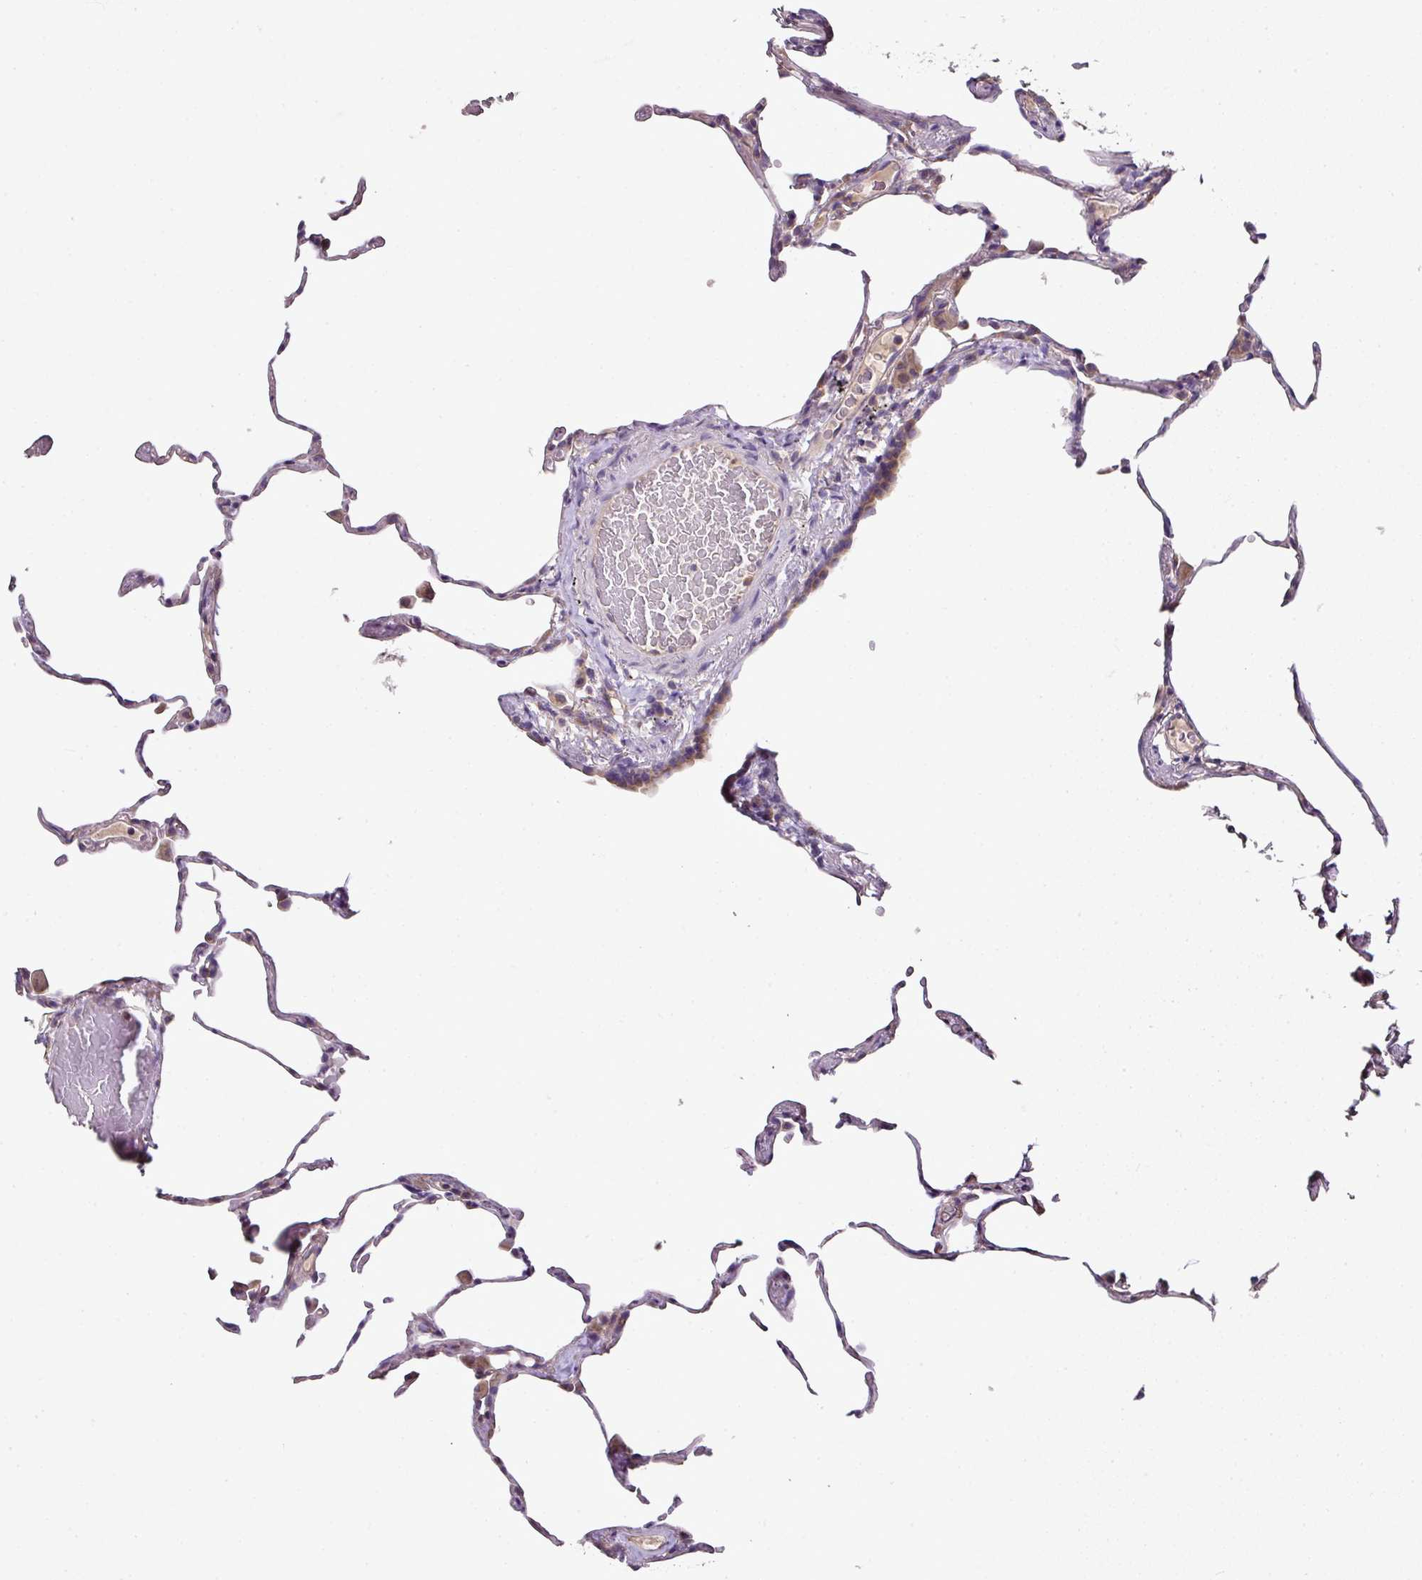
{"staining": {"intensity": "negative", "quantity": "none", "location": "none"}, "tissue": "lung", "cell_type": "Alveolar cells", "image_type": "normal", "snomed": [{"axis": "morphology", "description": "Normal tissue, NOS"}, {"axis": "topography", "description": "Lung"}], "caption": "Immunohistochemical staining of benign lung displays no significant positivity in alveolar cells.", "gene": "SKIC2", "patient": {"sex": "female", "age": 57}}